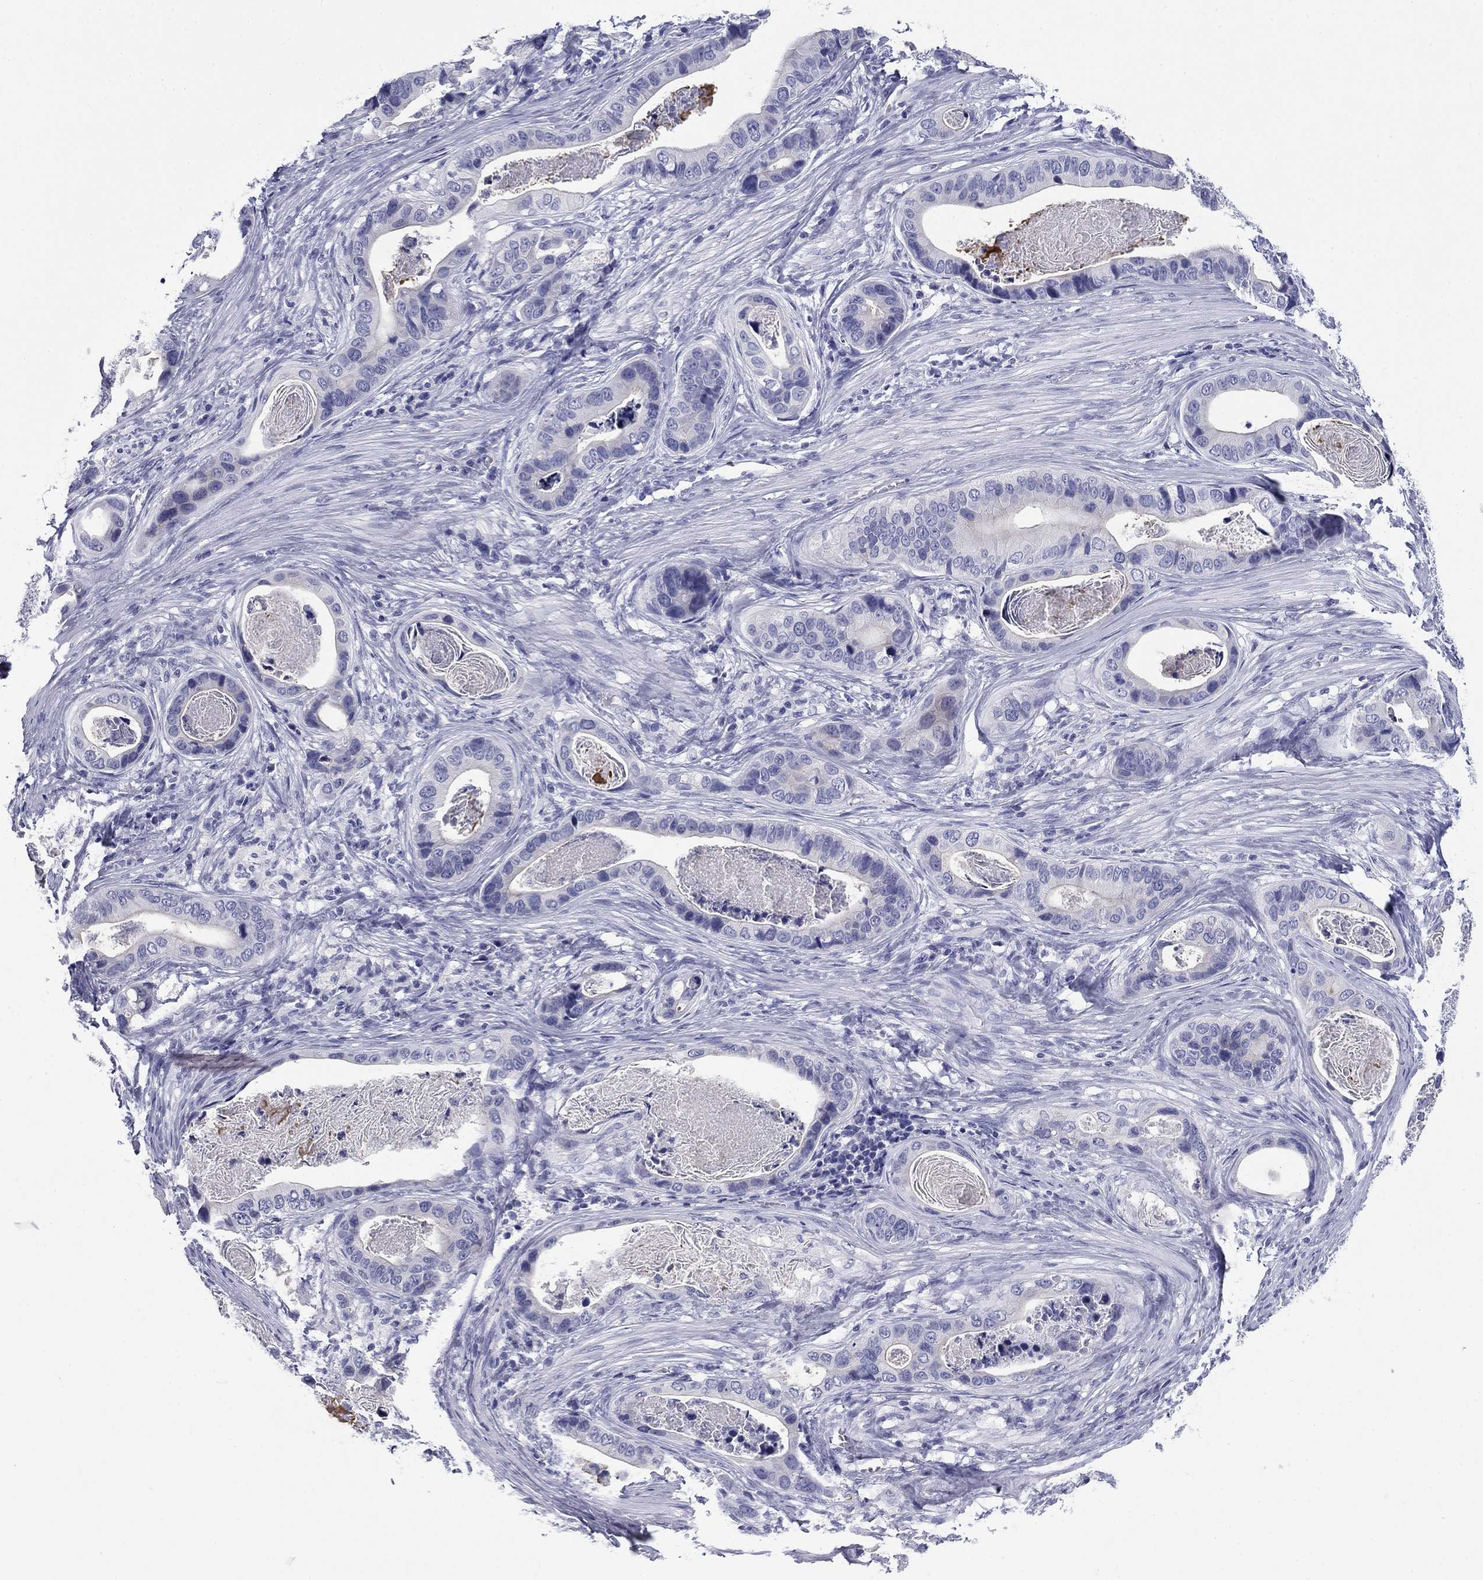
{"staining": {"intensity": "negative", "quantity": "none", "location": "none"}, "tissue": "stomach cancer", "cell_type": "Tumor cells", "image_type": "cancer", "snomed": [{"axis": "morphology", "description": "Adenocarcinoma, NOS"}, {"axis": "topography", "description": "Stomach"}], "caption": "A high-resolution histopathology image shows immunohistochemistry staining of stomach cancer, which displays no significant staining in tumor cells. The staining is performed using DAB brown chromogen with nuclei counter-stained in using hematoxylin.", "gene": "ABCC2", "patient": {"sex": "male", "age": 84}}